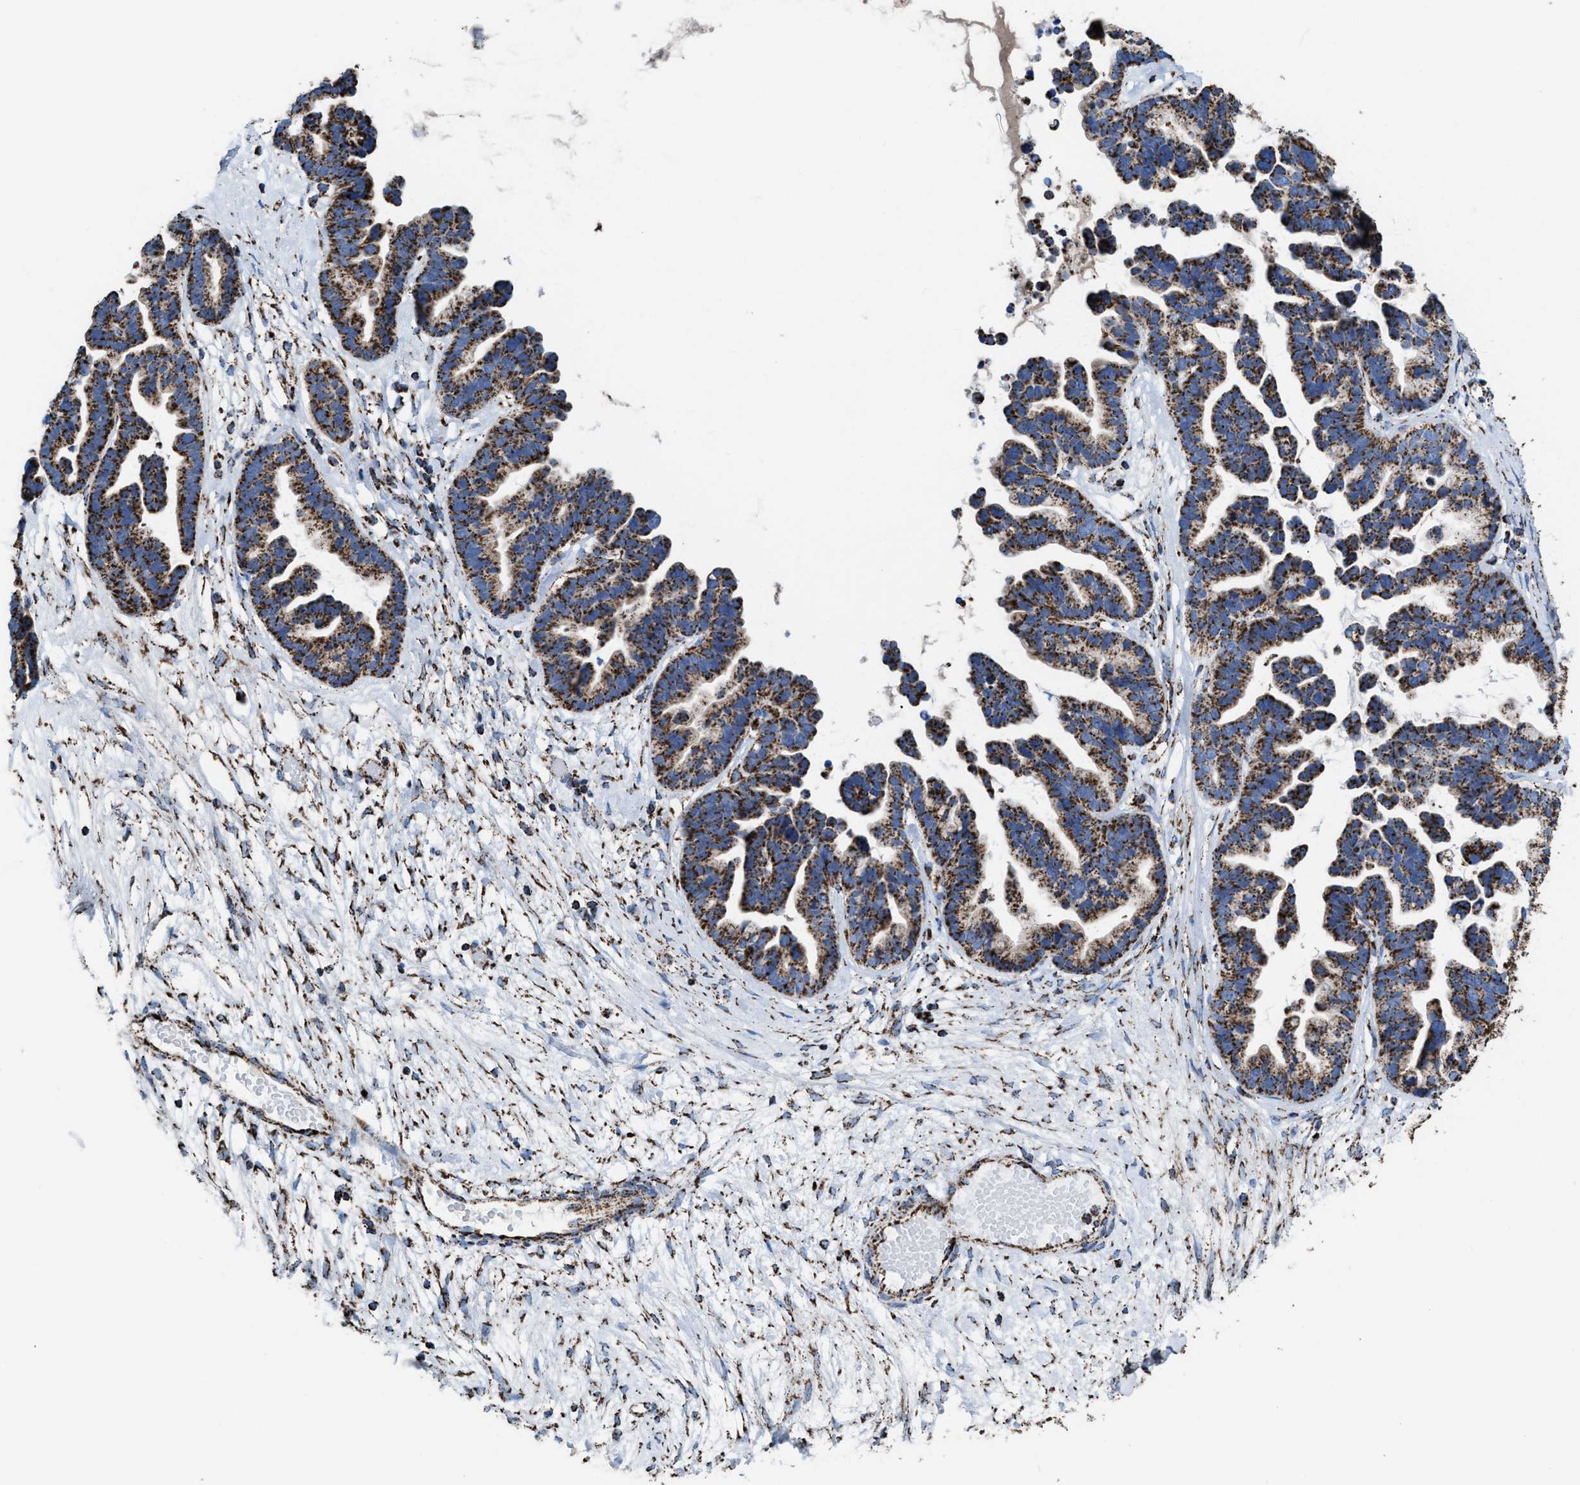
{"staining": {"intensity": "strong", "quantity": ">75%", "location": "cytoplasmic/membranous"}, "tissue": "ovarian cancer", "cell_type": "Tumor cells", "image_type": "cancer", "snomed": [{"axis": "morphology", "description": "Cystadenocarcinoma, serous, NOS"}, {"axis": "topography", "description": "Ovary"}], "caption": "Tumor cells display high levels of strong cytoplasmic/membranous staining in about >75% of cells in serous cystadenocarcinoma (ovarian). The protein of interest is stained brown, and the nuclei are stained in blue (DAB (3,3'-diaminobenzidine) IHC with brightfield microscopy, high magnification).", "gene": "ECHS1", "patient": {"sex": "female", "age": 56}}